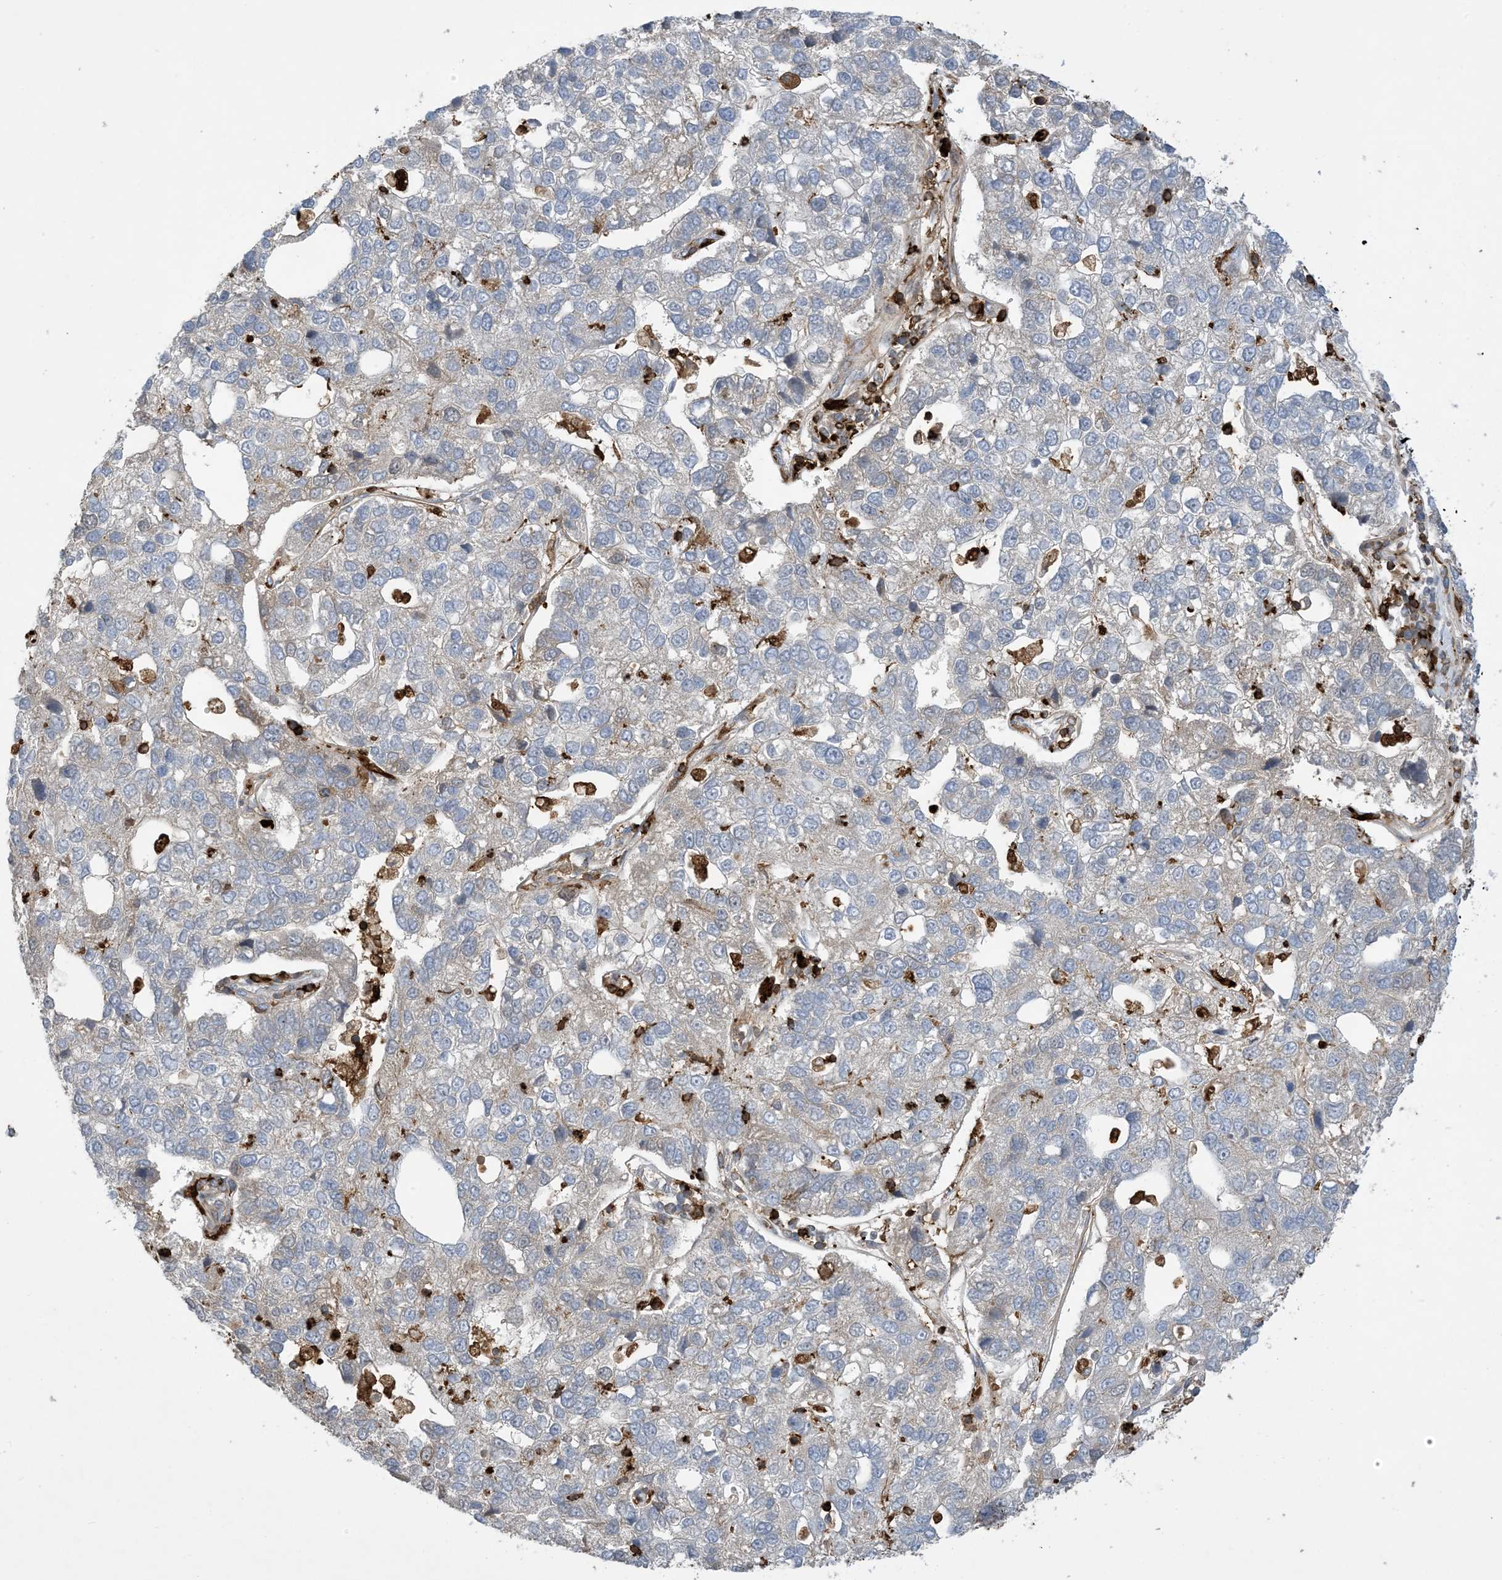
{"staining": {"intensity": "negative", "quantity": "none", "location": "none"}, "tissue": "pancreatic cancer", "cell_type": "Tumor cells", "image_type": "cancer", "snomed": [{"axis": "morphology", "description": "Adenocarcinoma, NOS"}, {"axis": "topography", "description": "Pancreas"}], "caption": "Immunohistochemistry image of pancreatic adenocarcinoma stained for a protein (brown), which demonstrates no staining in tumor cells.", "gene": "AK9", "patient": {"sex": "female", "age": 61}}